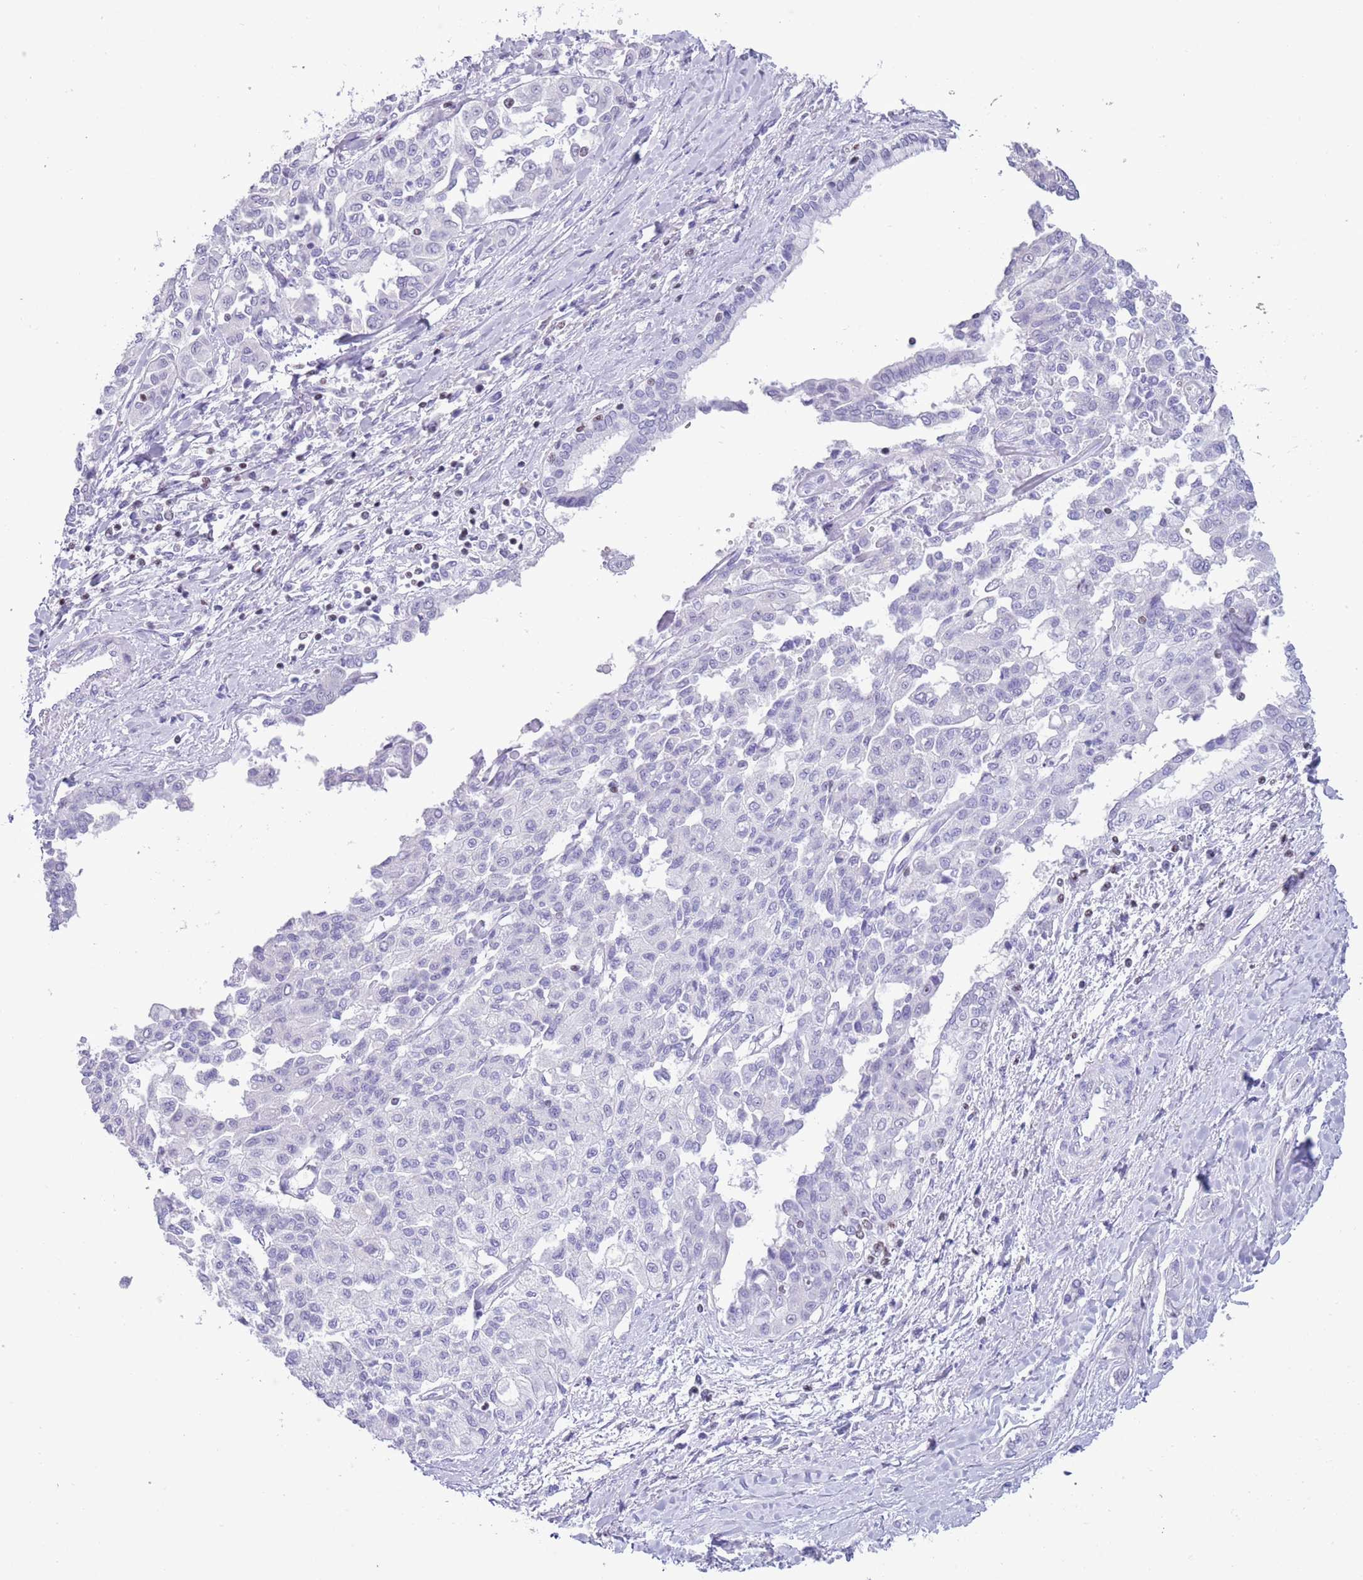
{"staining": {"intensity": "negative", "quantity": "none", "location": "none"}, "tissue": "liver cancer", "cell_type": "Tumor cells", "image_type": "cancer", "snomed": [{"axis": "morphology", "description": "Cholangiocarcinoma"}, {"axis": "topography", "description": "Liver"}], "caption": "This is an immunohistochemistry (IHC) histopathology image of human liver cancer (cholangiocarcinoma). There is no positivity in tumor cells.", "gene": "BCL11B", "patient": {"sex": "female", "age": 77}}